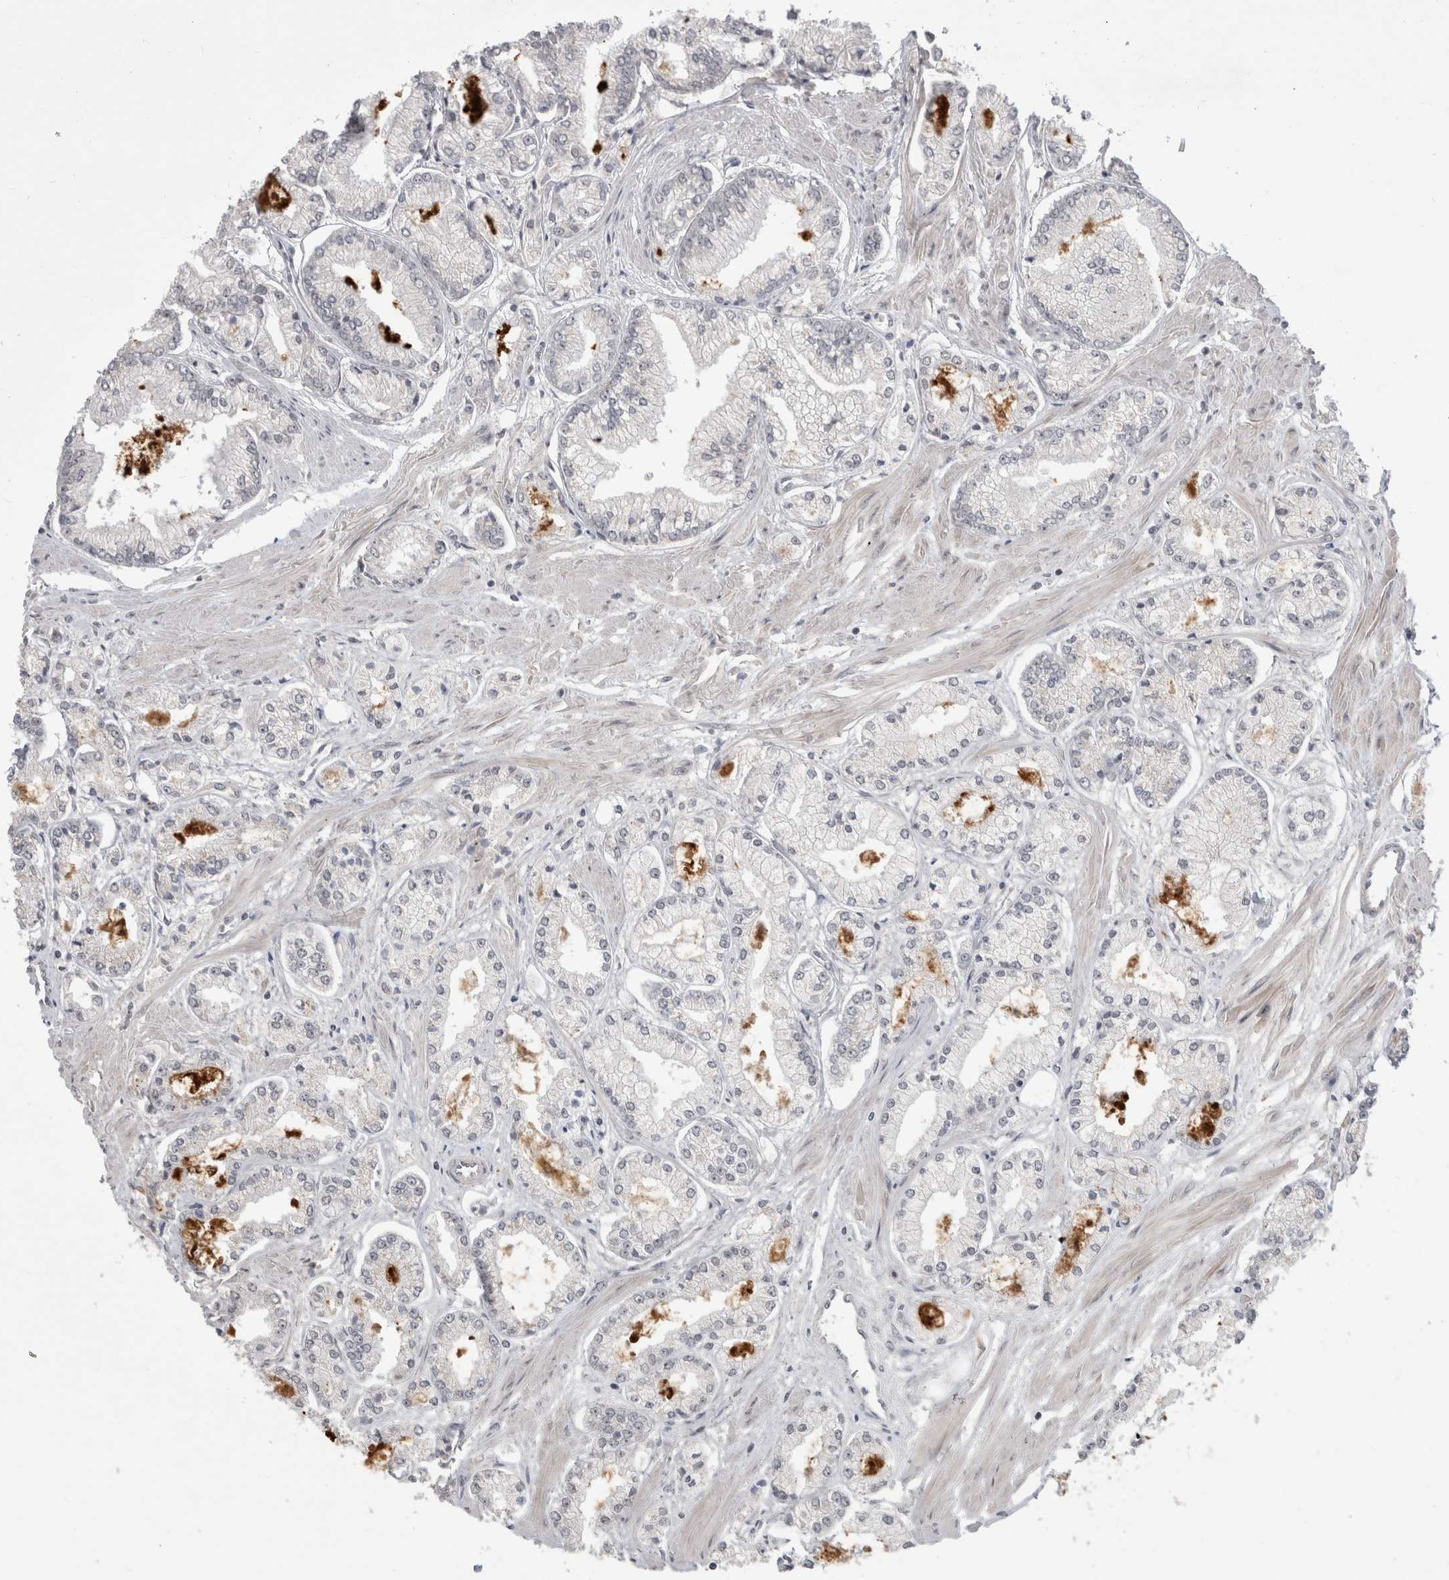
{"staining": {"intensity": "negative", "quantity": "none", "location": "none"}, "tissue": "prostate cancer", "cell_type": "Tumor cells", "image_type": "cancer", "snomed": [{"axis": "morphology", "description": "Adenocarcinoma, Low grade"}, {"axis": "topography", "description": "Prostate"}], "caption": "A histopathology image of human prostate cancer (low-grade adenocarcinoma) is negative for staining in tumor cells.", "gene": "MTBP", "patient": {"sex": "male", "age": 52}}